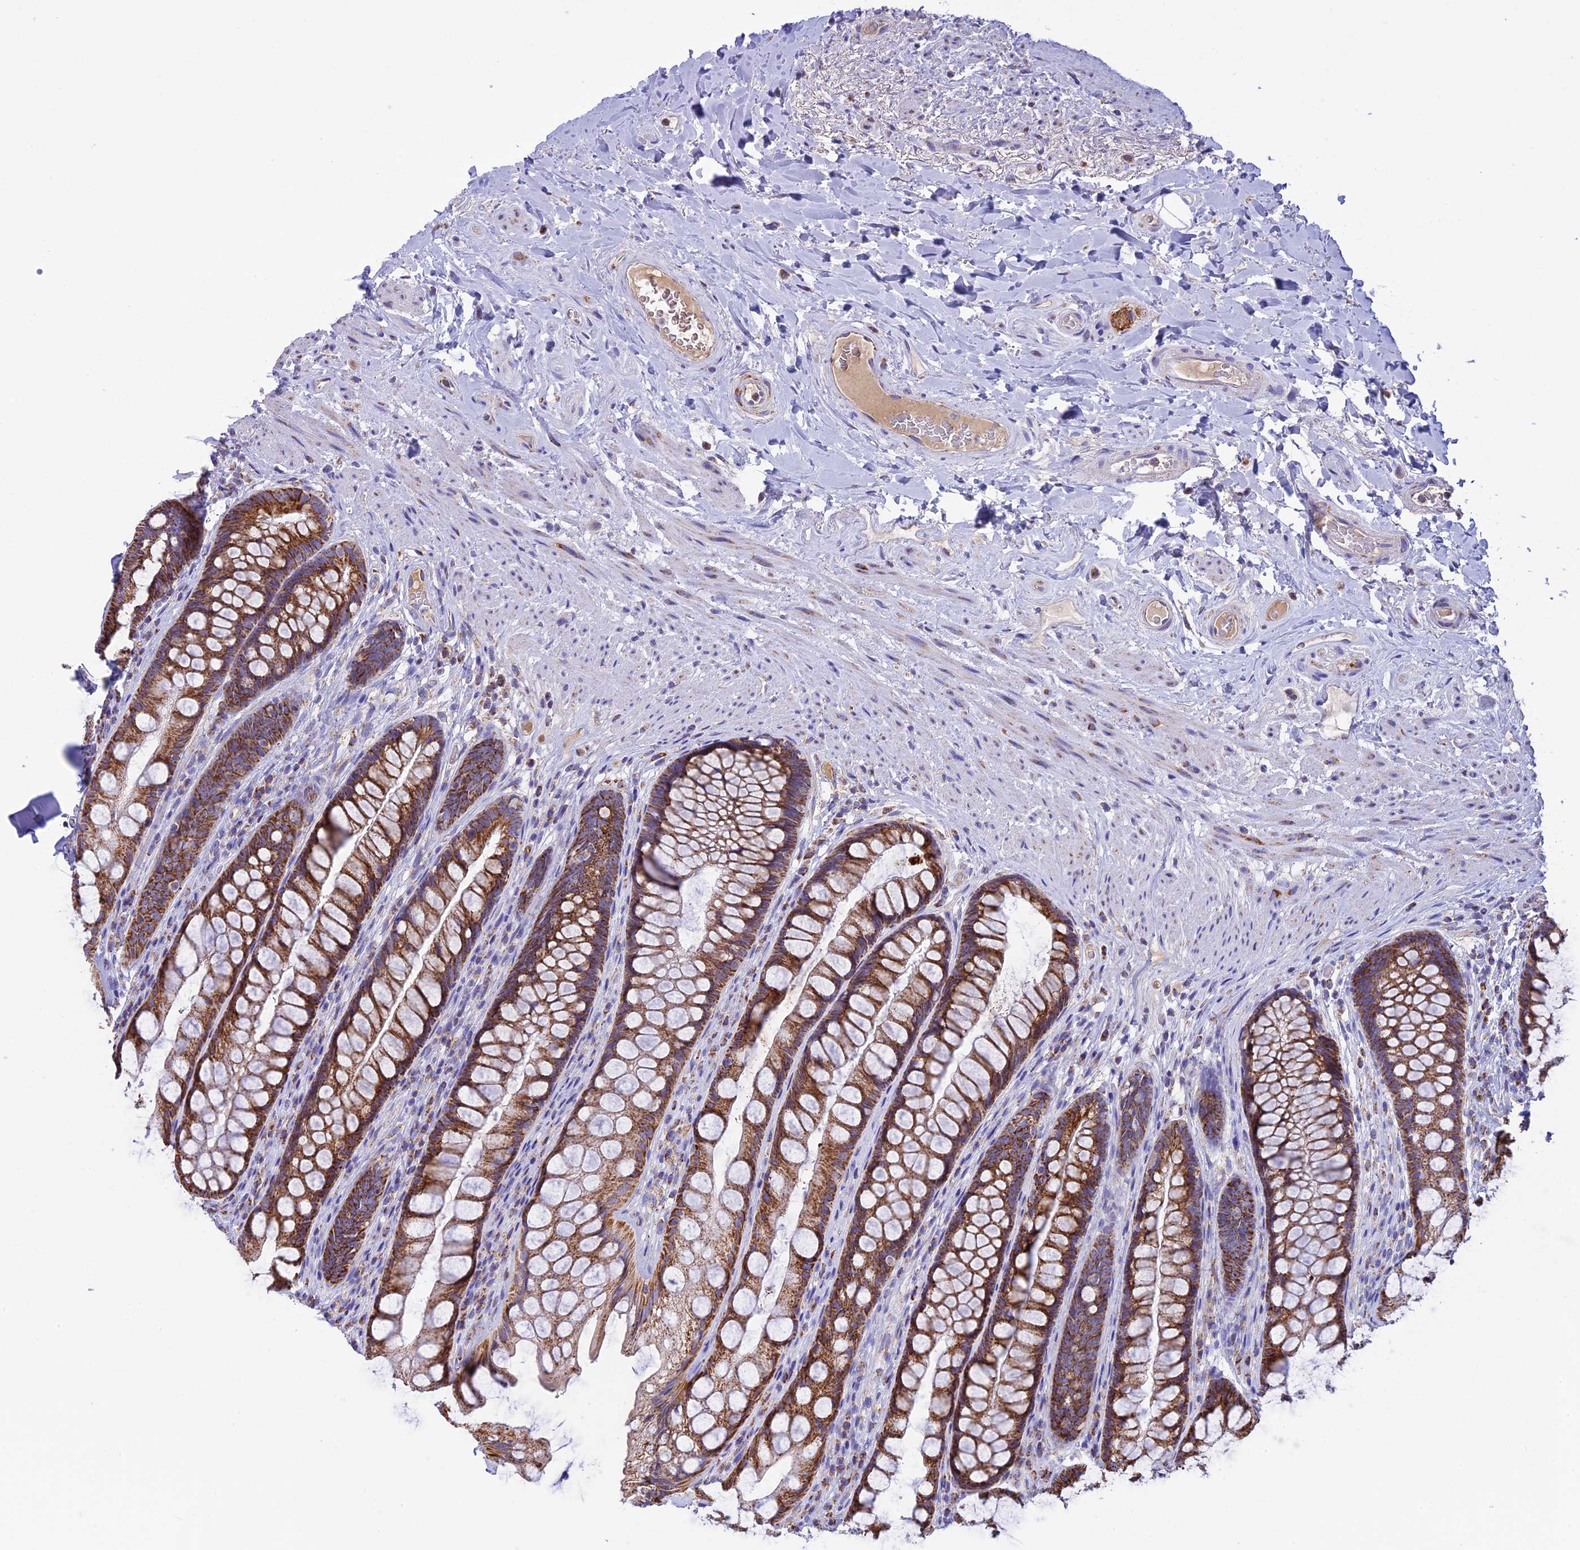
{"staining": {"intensity": "moderate", "quantity": ">75%", "location": "cytoplasmic/membranous"}, "tissue": "rectum", "cell_type": "Glandular cells", "image_type": "normal", "snomed": [{"axis": "morphology", "description": "Normal tissue, NOS"}, {"axis": "topography", "description": "Rectum"}], "caption": "Immunohistochemistry photomicrograph of normal human rectum stained for a protein (brown), which displays medium levels of moderate cytoplasmic/membranous staining in about >75% of glandular cells.", "gene": "KCNG1", "patient": {"sex": "male", "age": 74}}